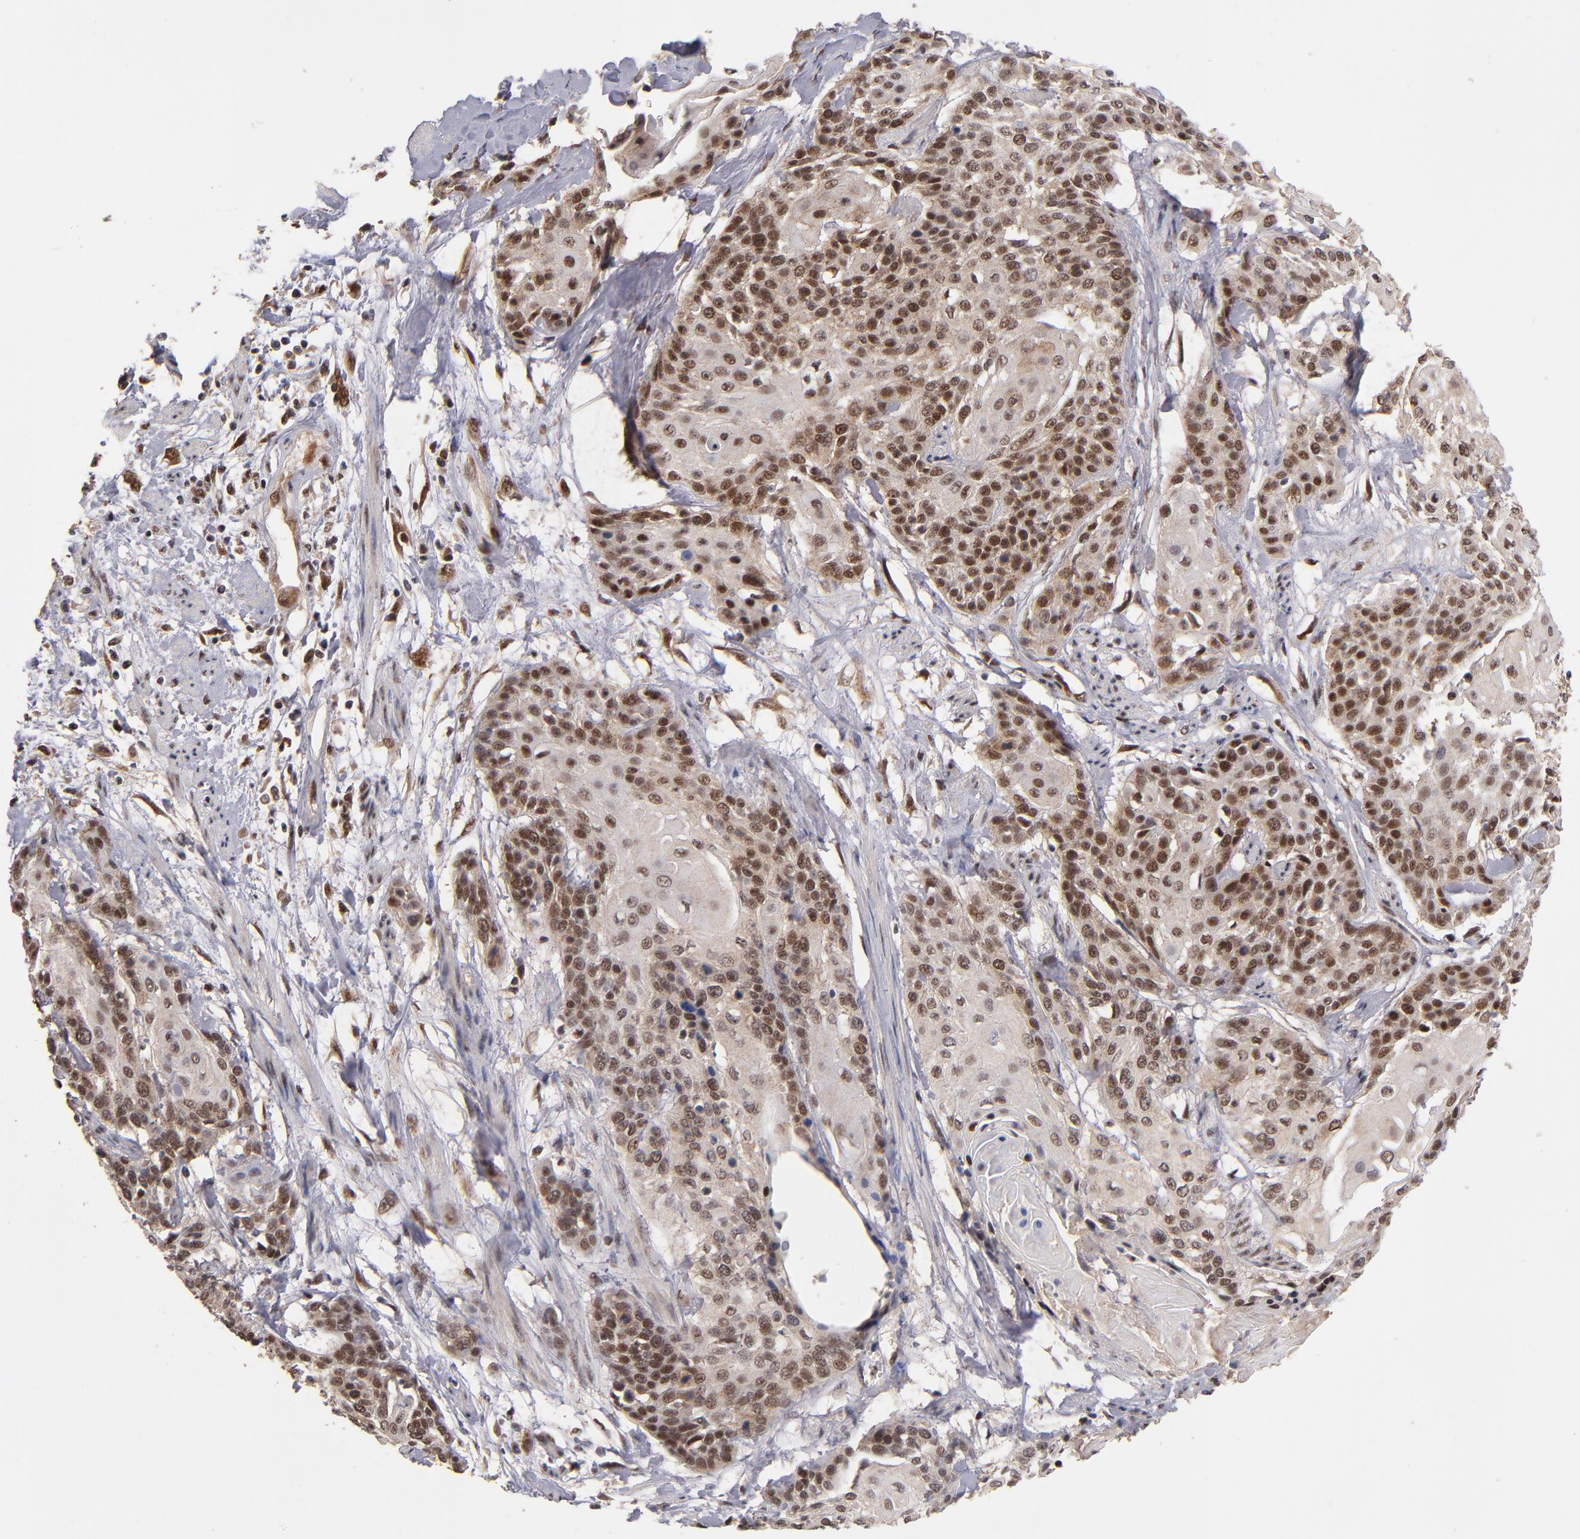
{"staining": {"intensity": "moderate", "quantity": ">75%", "location": "cytoplasmic/membranous,nuclear"}, "tissue": "cervical cancer", "cell_type": "Tumor cells", "image_type": "cancer", "snomed": [{"axis": "morphology", "description": "Squamous cell carcinoma, NOS"}, {"axis": "topography", "description": "Cervix"}], "caption": "Tumor cells display medium levels of moderate cytoplasmic/membranous and nuclear expression in approximately >75% of cells in human cervical cancer (squamous cell carcinoma).", "gene": "EAPP", "patient": {"sex": "female", "age": 57}}